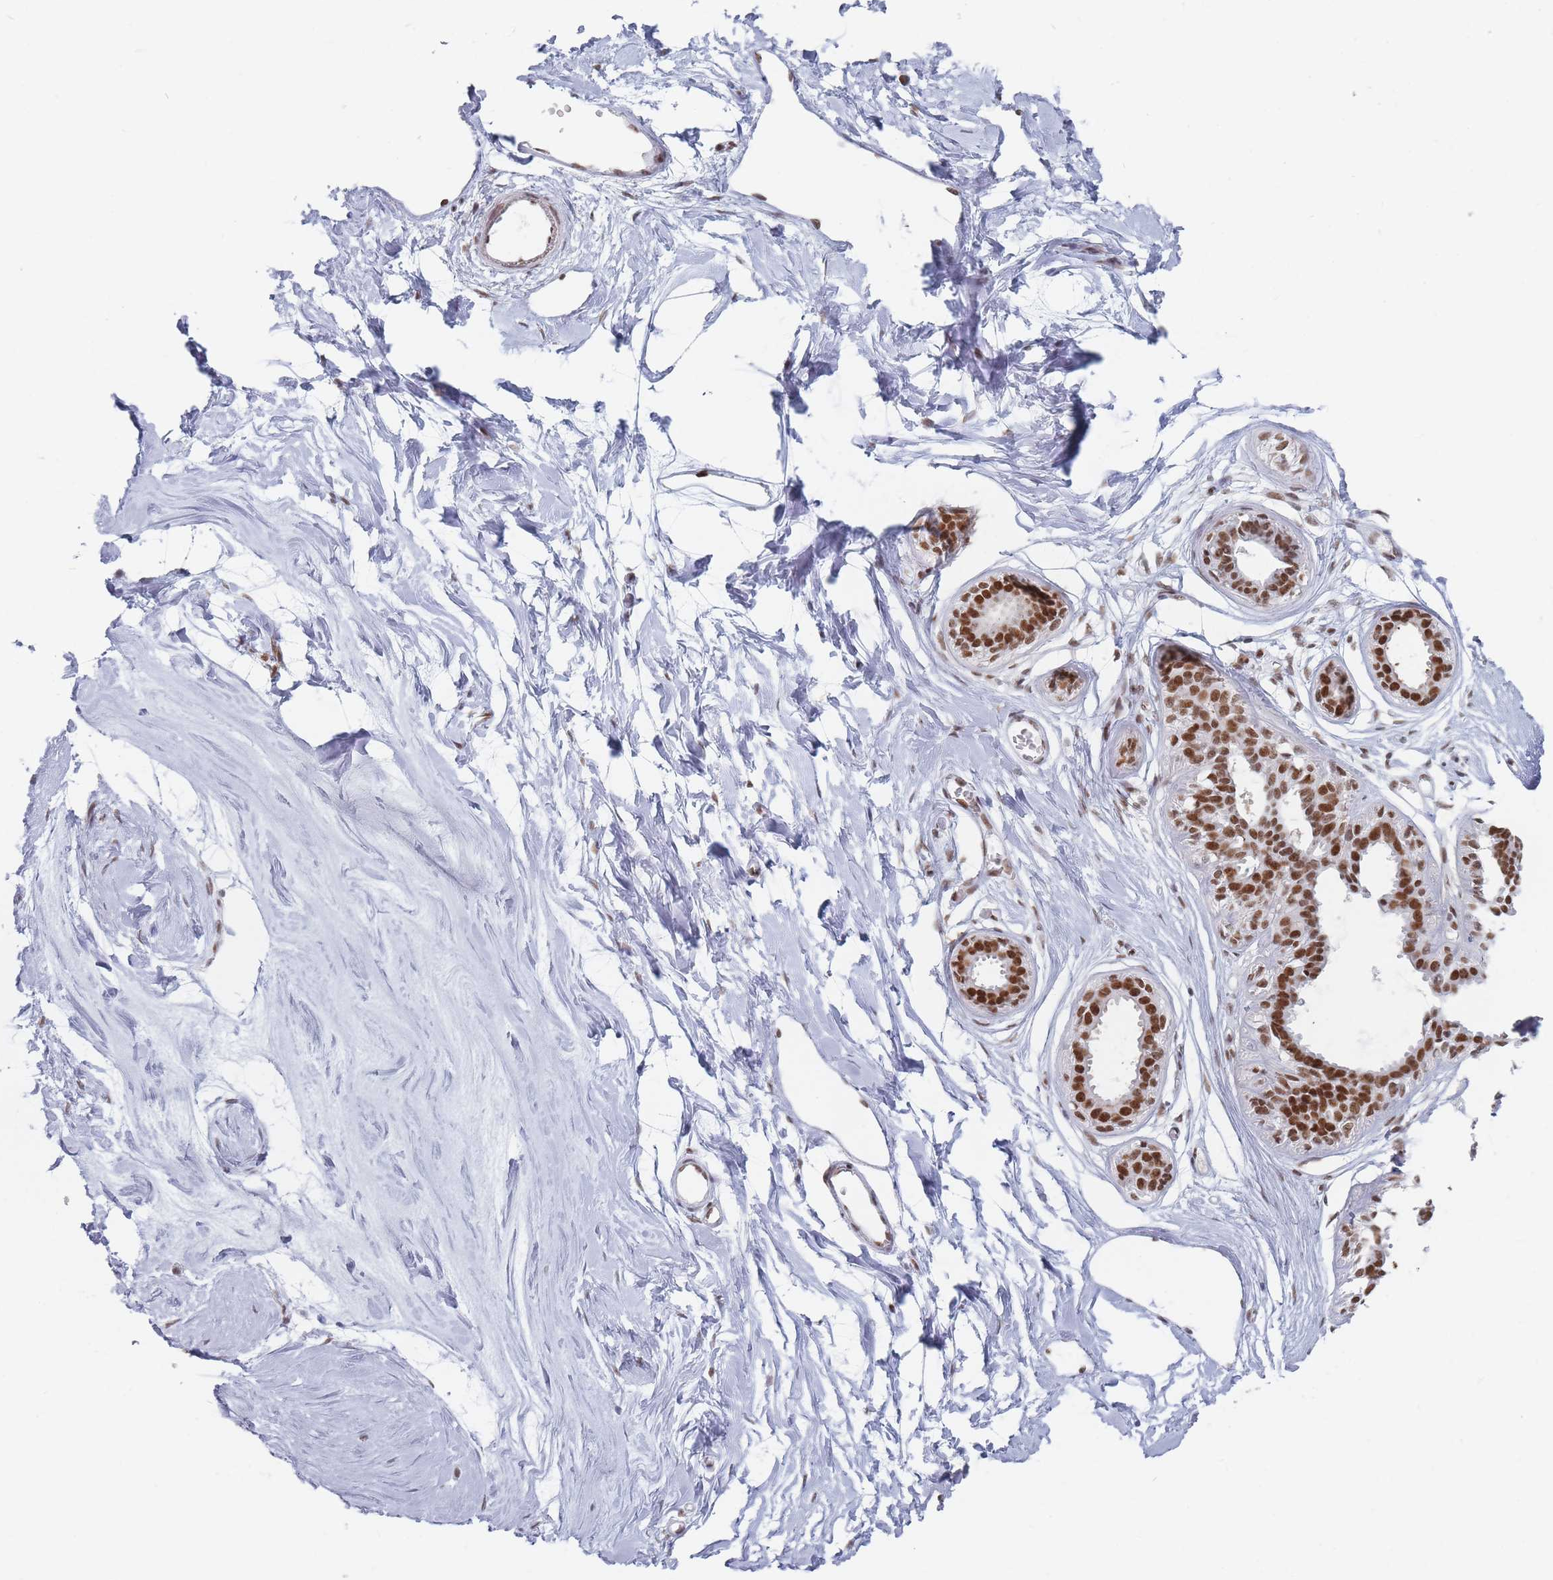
{"staining": {"intensity": "negative", "quantity": "none", "location": "none"}, "tissue": "breast", "cell_type": "Adipocytes", "image_type": "normal", "snomed": [{"axis": "morphology", "description": "Normal tissue, NOS"}, {"axis": "topography", "description": "Breast"}], "caption": "A photomicrograph of breast stained for a protein reveals no brown staining in adipocytes. The staining was performed using DAB (3,3'-diaminobenzidine) to visualize the protein expression in brown, while the nuclei were stained in blue with hematoxylin (Magnification: 20x).", "gene": "SAFB2", "patient": {"sex": "female", "age": 45}}